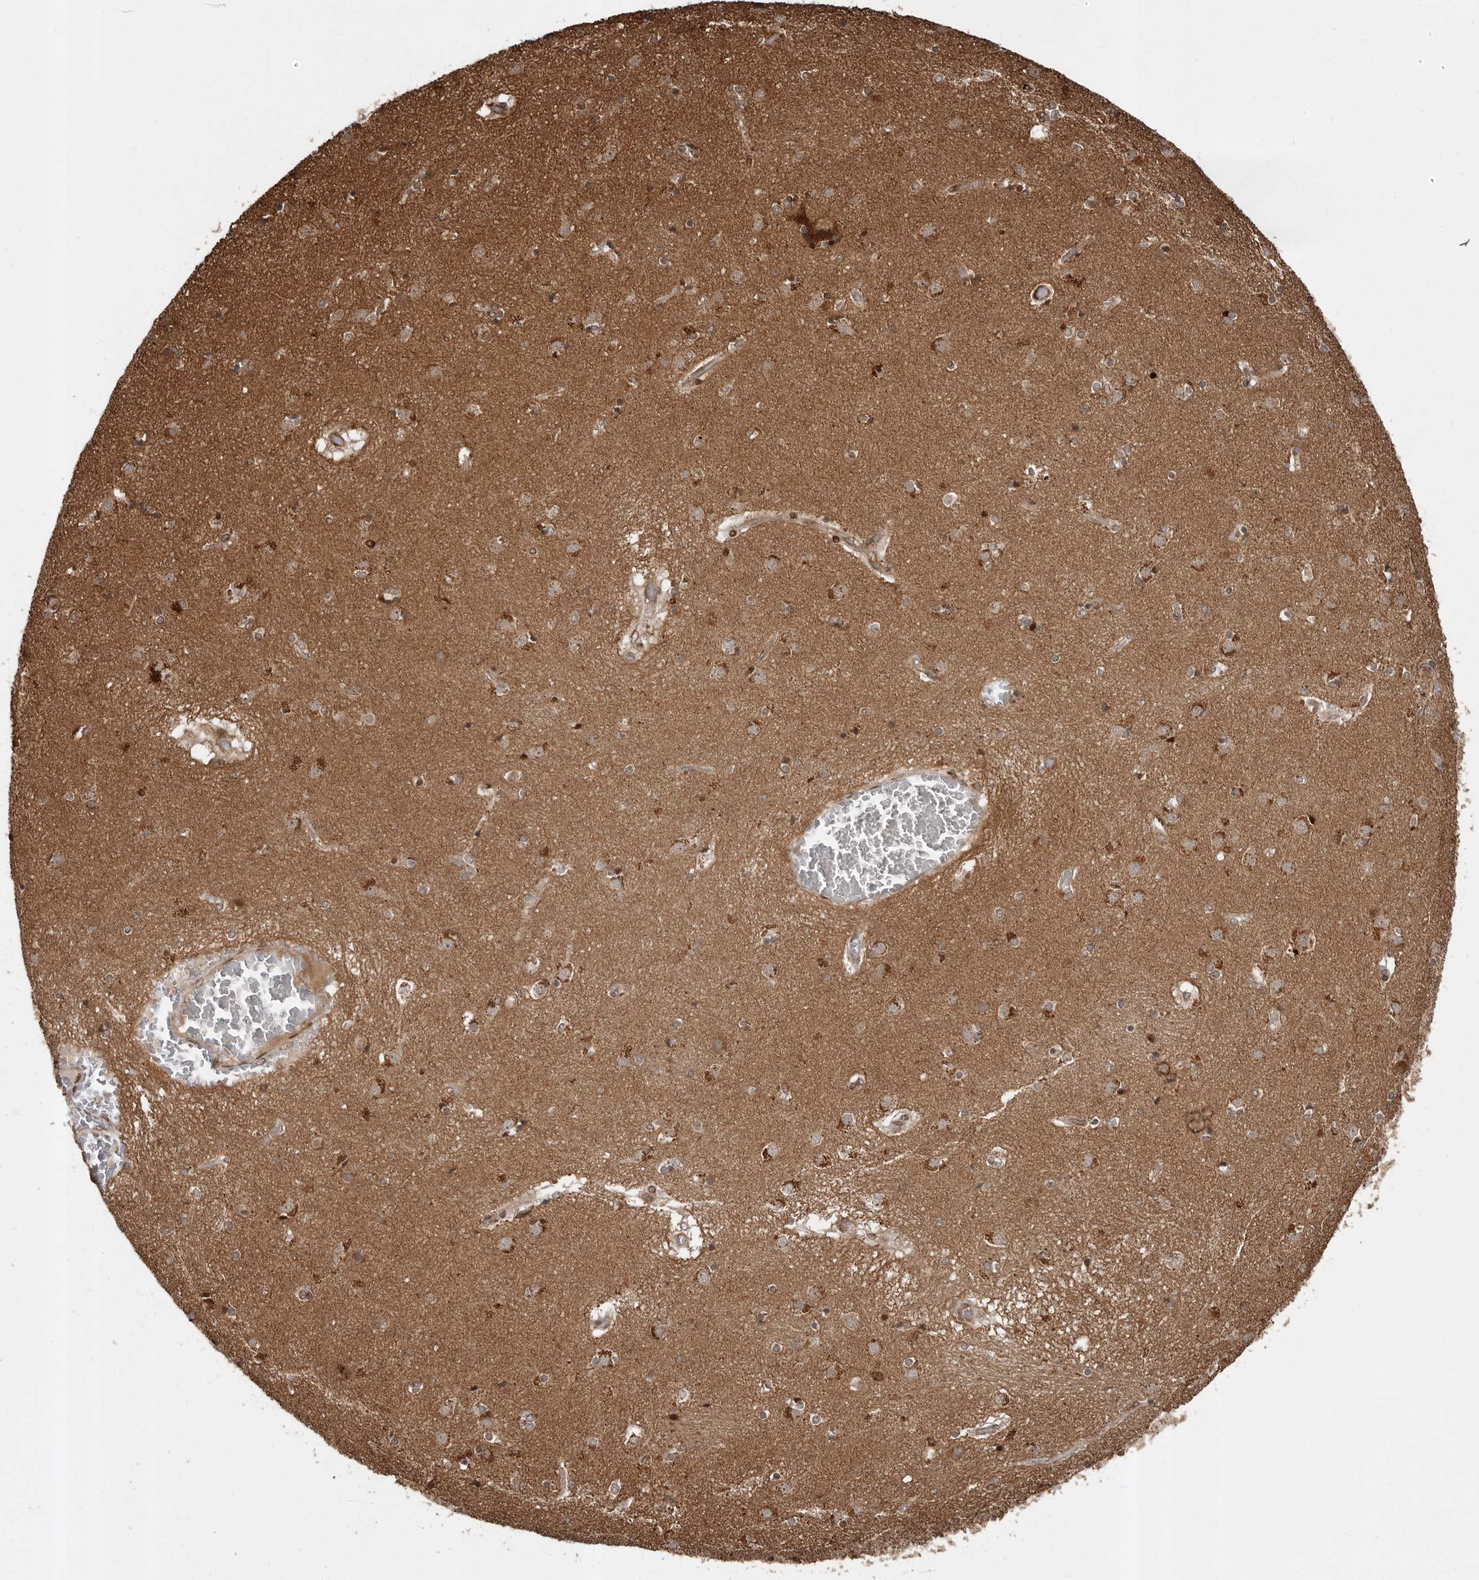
{"staining": {"intensity": "strong", "quantity": "25%-75%", "location": "cytoplasmic/membranous,nuclear"}, "tissue": "caudate", "cell_type": "Glial cells", "image_type": "normal", "snomed": [{"axis": "morphology", "description": "Normal tissue, NOS"}, {"axis": "topography", "description": "Lateral ventricle wall"}], "caption": "Protein staining of normal caudate exhibits strong cytoplasmic/membranous,nuclear expression in approximately 25%-75% of glial cells. (DAB IHC with brightfield microscopy, high magnification).", "gene": "CCDC190", "patient": {"sex": "male", "age": 70}}